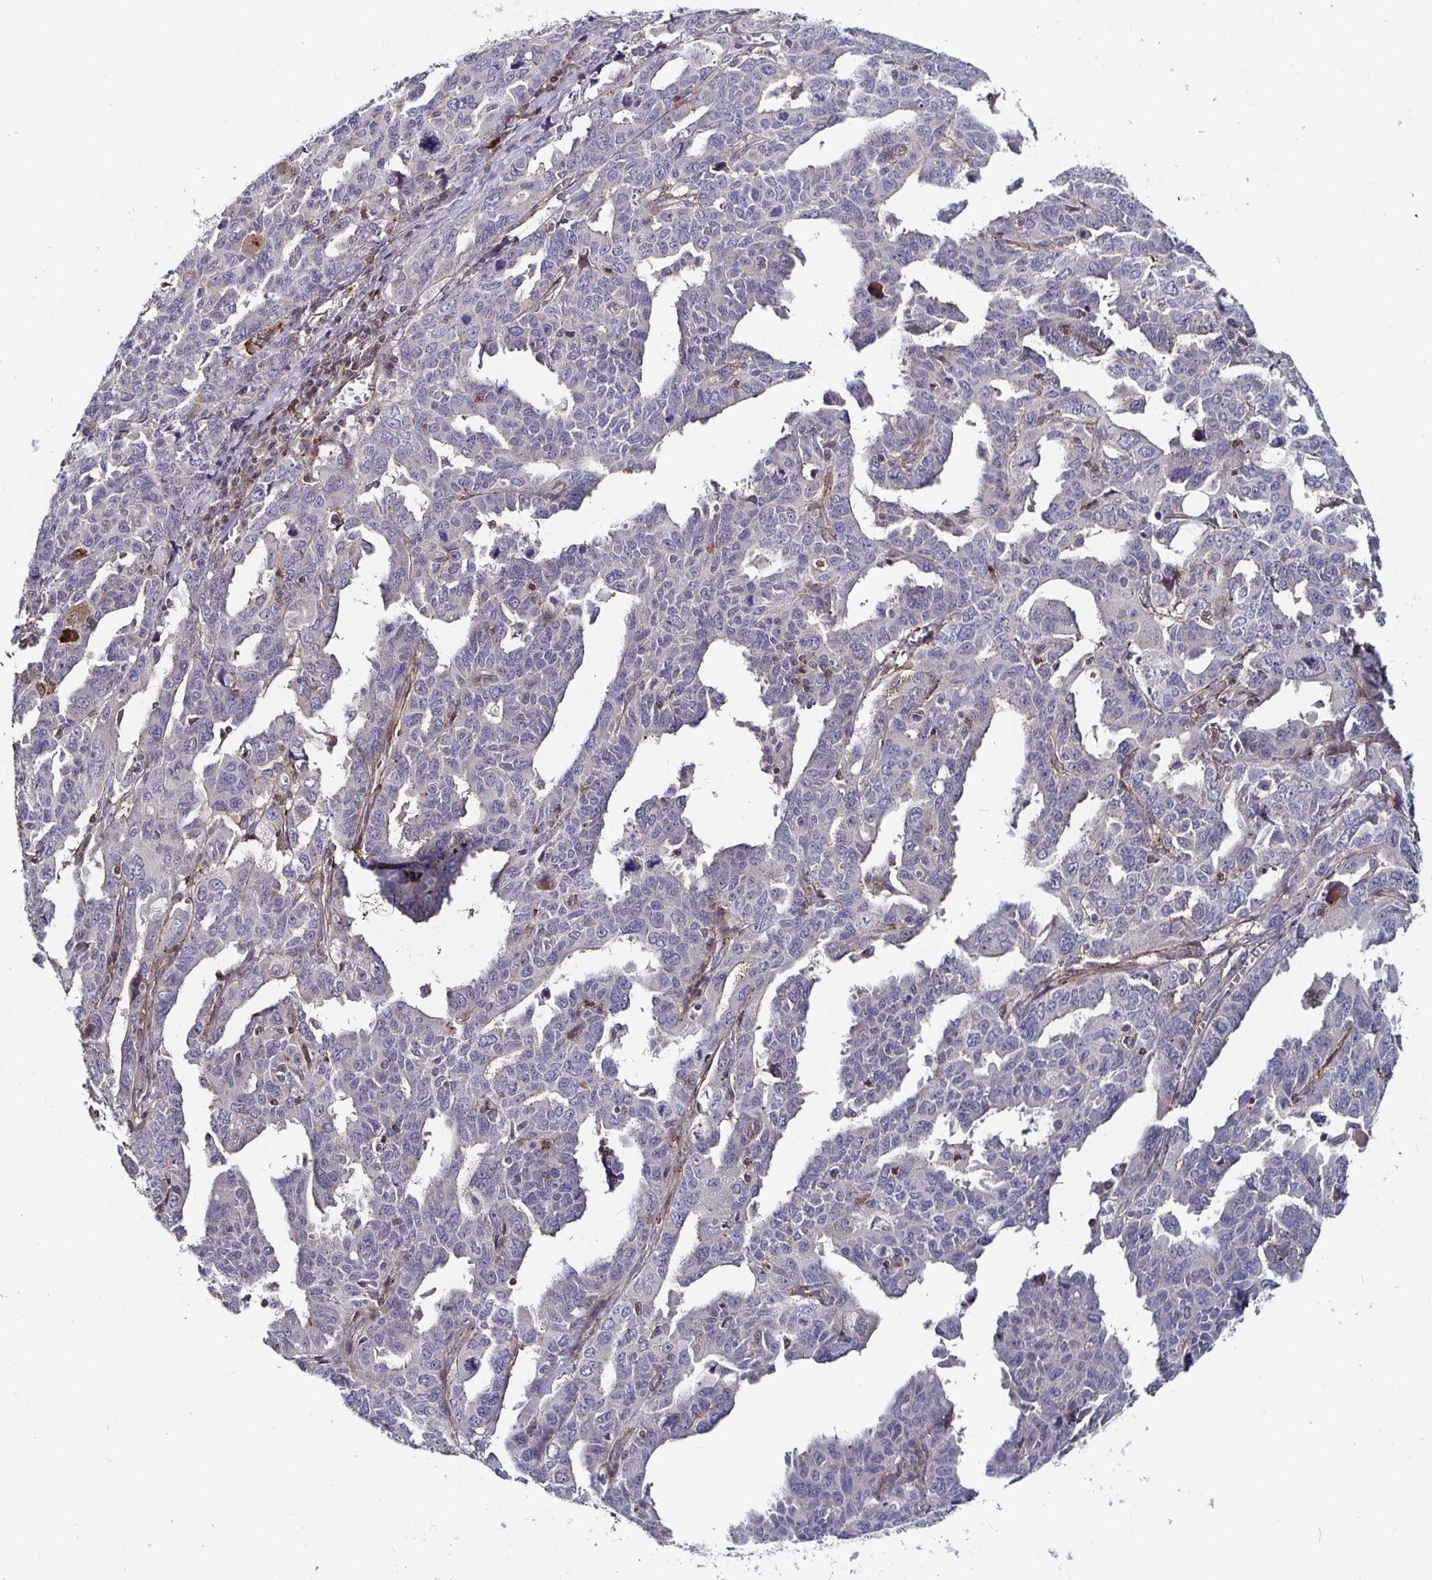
{"staining": {"intensity": "negative", "quantity": "none", "location": "none"}, "tissue": "ovarian cancer", "cell_type": "Tumor cells", "image_type": "cancer", "snomed": [{"axis": "morphology", "description": "Adenocarcinoma, NOS"}, {"axis": "morphology", "description": "Carcinoma, endometroid"}, {"axis": "topography", "description": "Ovary"}], "caption": "Immunohistochemistry (IHC) micrograph of human ovarian endometroid carcinoma stained for a protein (brown), which reveals no positivity in tumor cells.", "gene": "GJA4", "patient": {"sex": "female", "age": 72}}